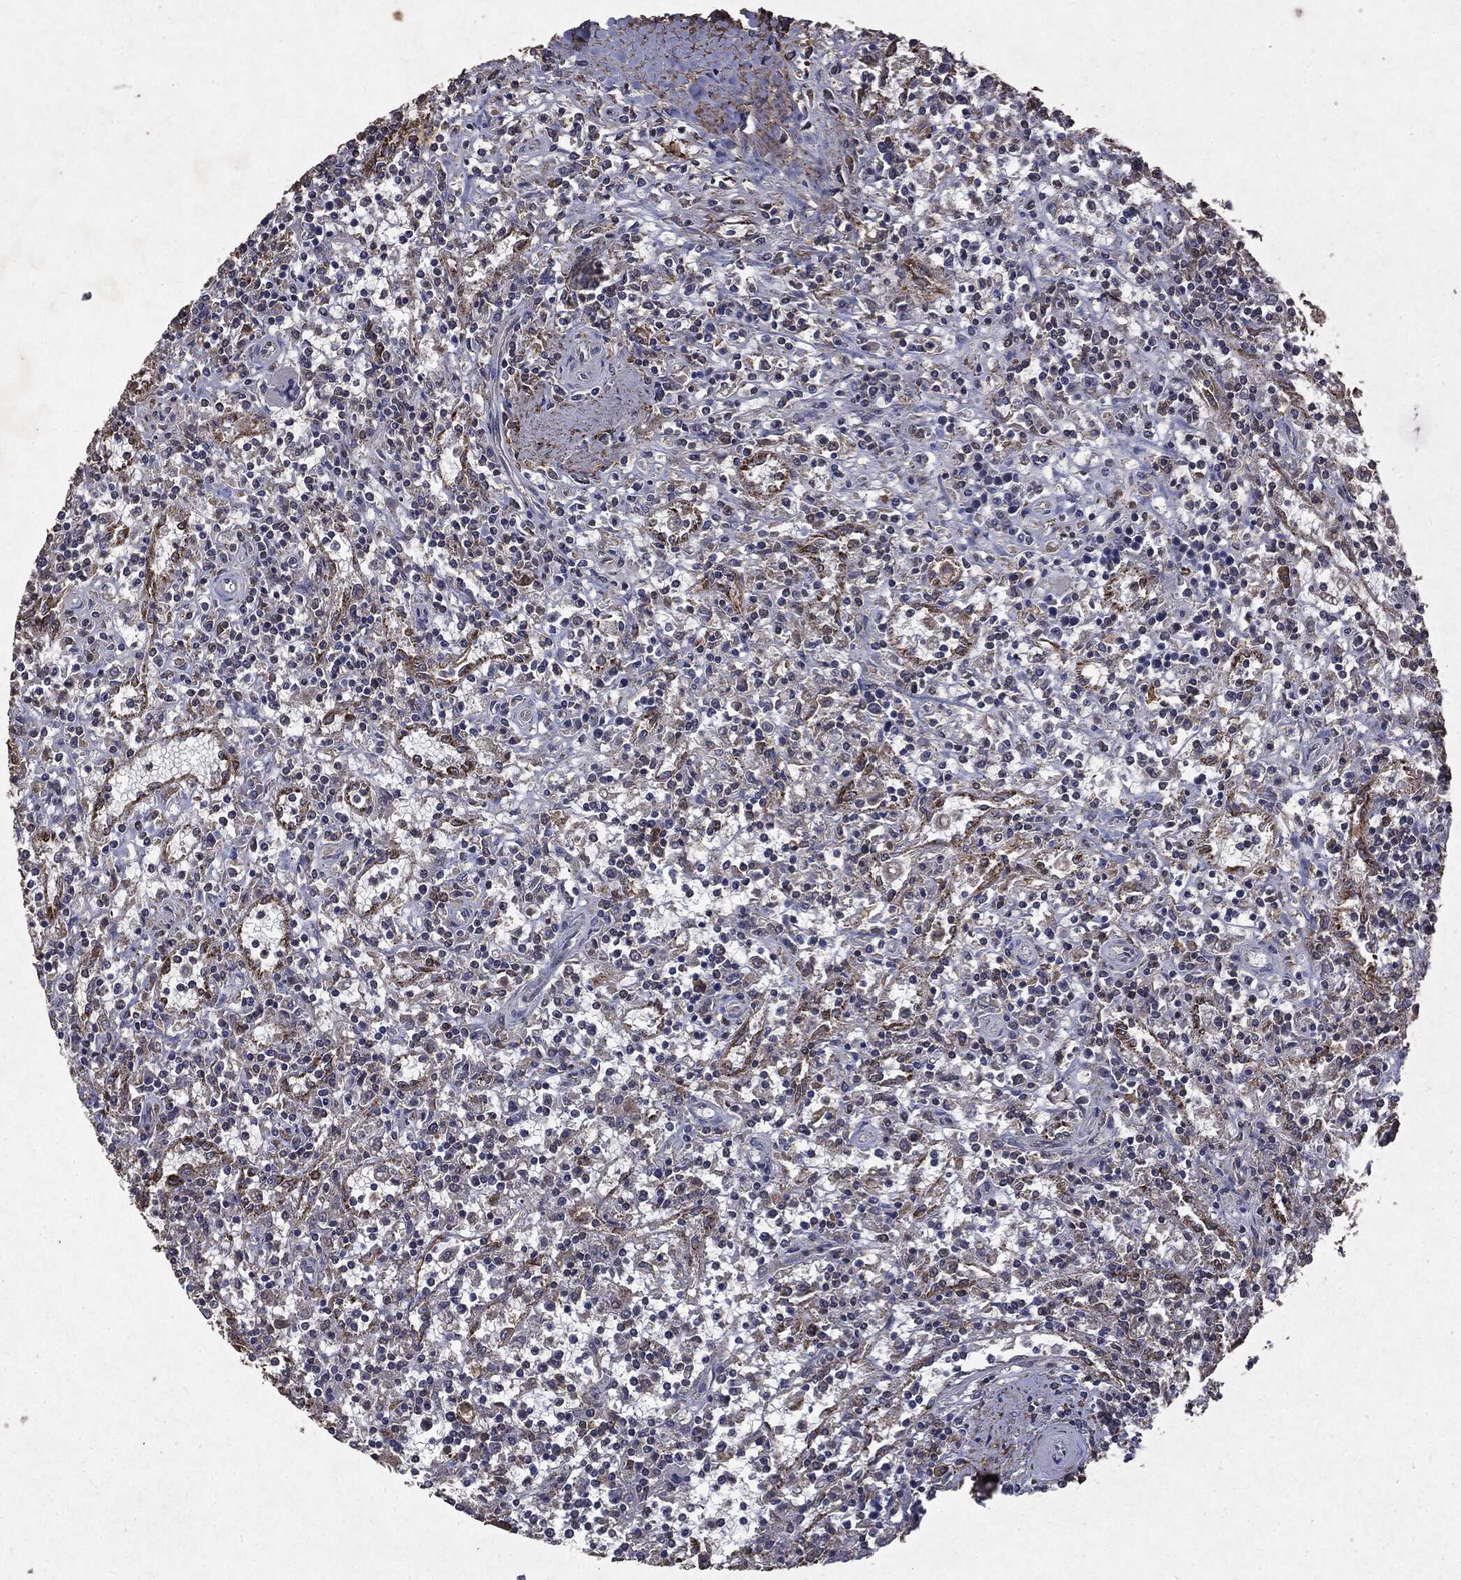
{"staining": {"intensity": "moderate", "quantity": "<25%", "location": "cytoplasmic/membranous"}, "tissue": "lymphoma", "cell_type": "Tumor cells", "image_type": "cancer", "snomed": [{"axis": "morphology", "description": "Malignant lymphoma, non-Hodgkin's type, Low grade"}, {"axis": "topography", "description": "Spleen"}], "caption": "The immunohistochemical stain labels moderate cytoplasmic/membranous expression in tumor cells of lymphoma tissue.", "gene": "PTEN", "patient": {"sex": "male", "age": 62}}